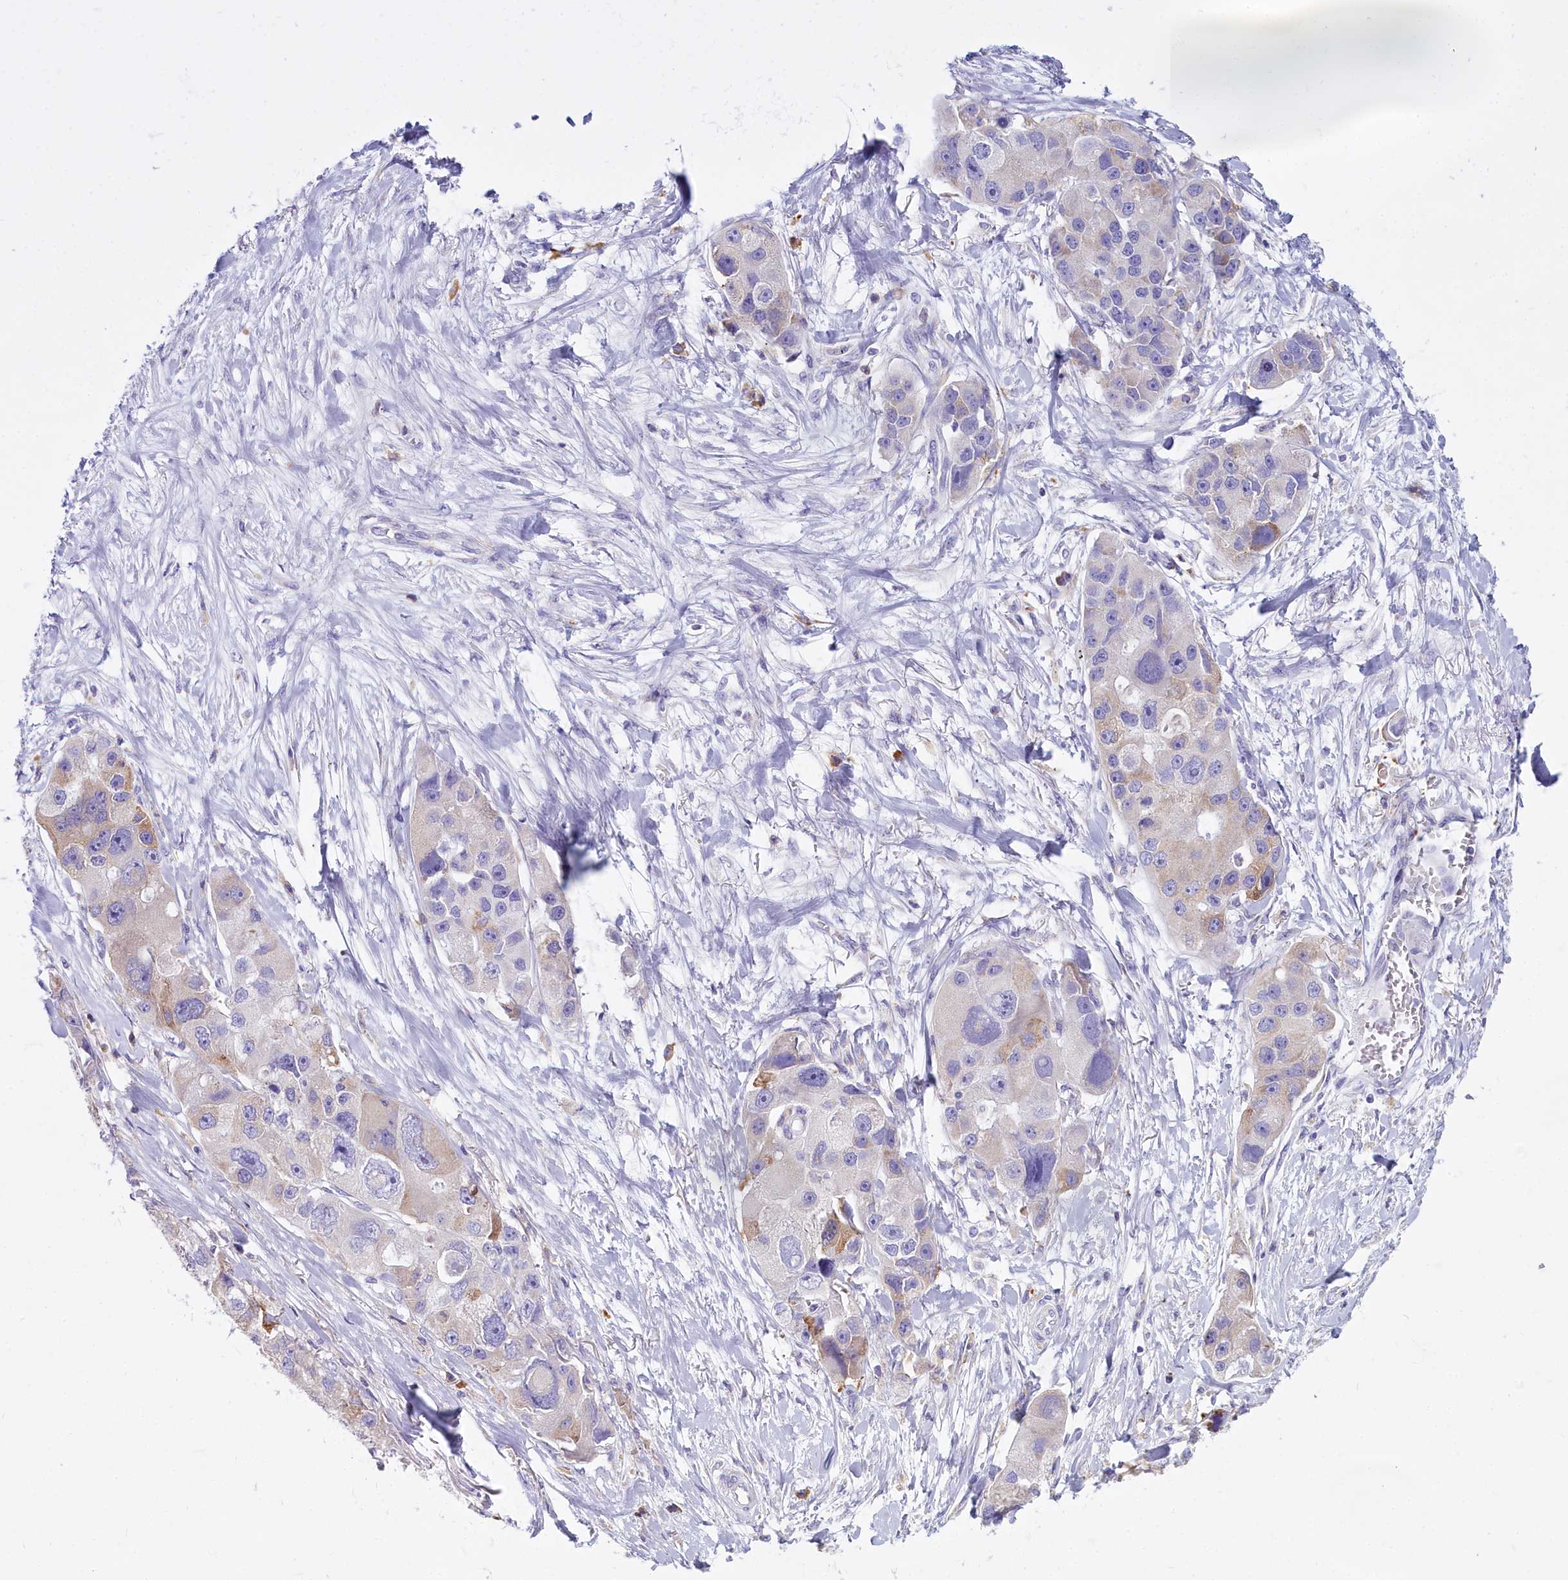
{"staining": {"intensity": "moderate", "quantity": "<25%", "location": "cytoplasmic/membranous"}, "tissue": "lung cancer", "cell_type": "Tumor cells", "image_type": "cancer", "snomed": [{"axis": "morphology", "description": "Adenocarcinoma, NOS"}, {"axis": "topography", "description": "Lung"}], "caption": "Human lung cancer (adenocarcinoma) stained with a brown dye reveals moderate cytoplasmic/membranous positive staining in approximately <25% of tumor cells.", "gene": "CD5", "patient": {"sex": "female", "age": 54}}